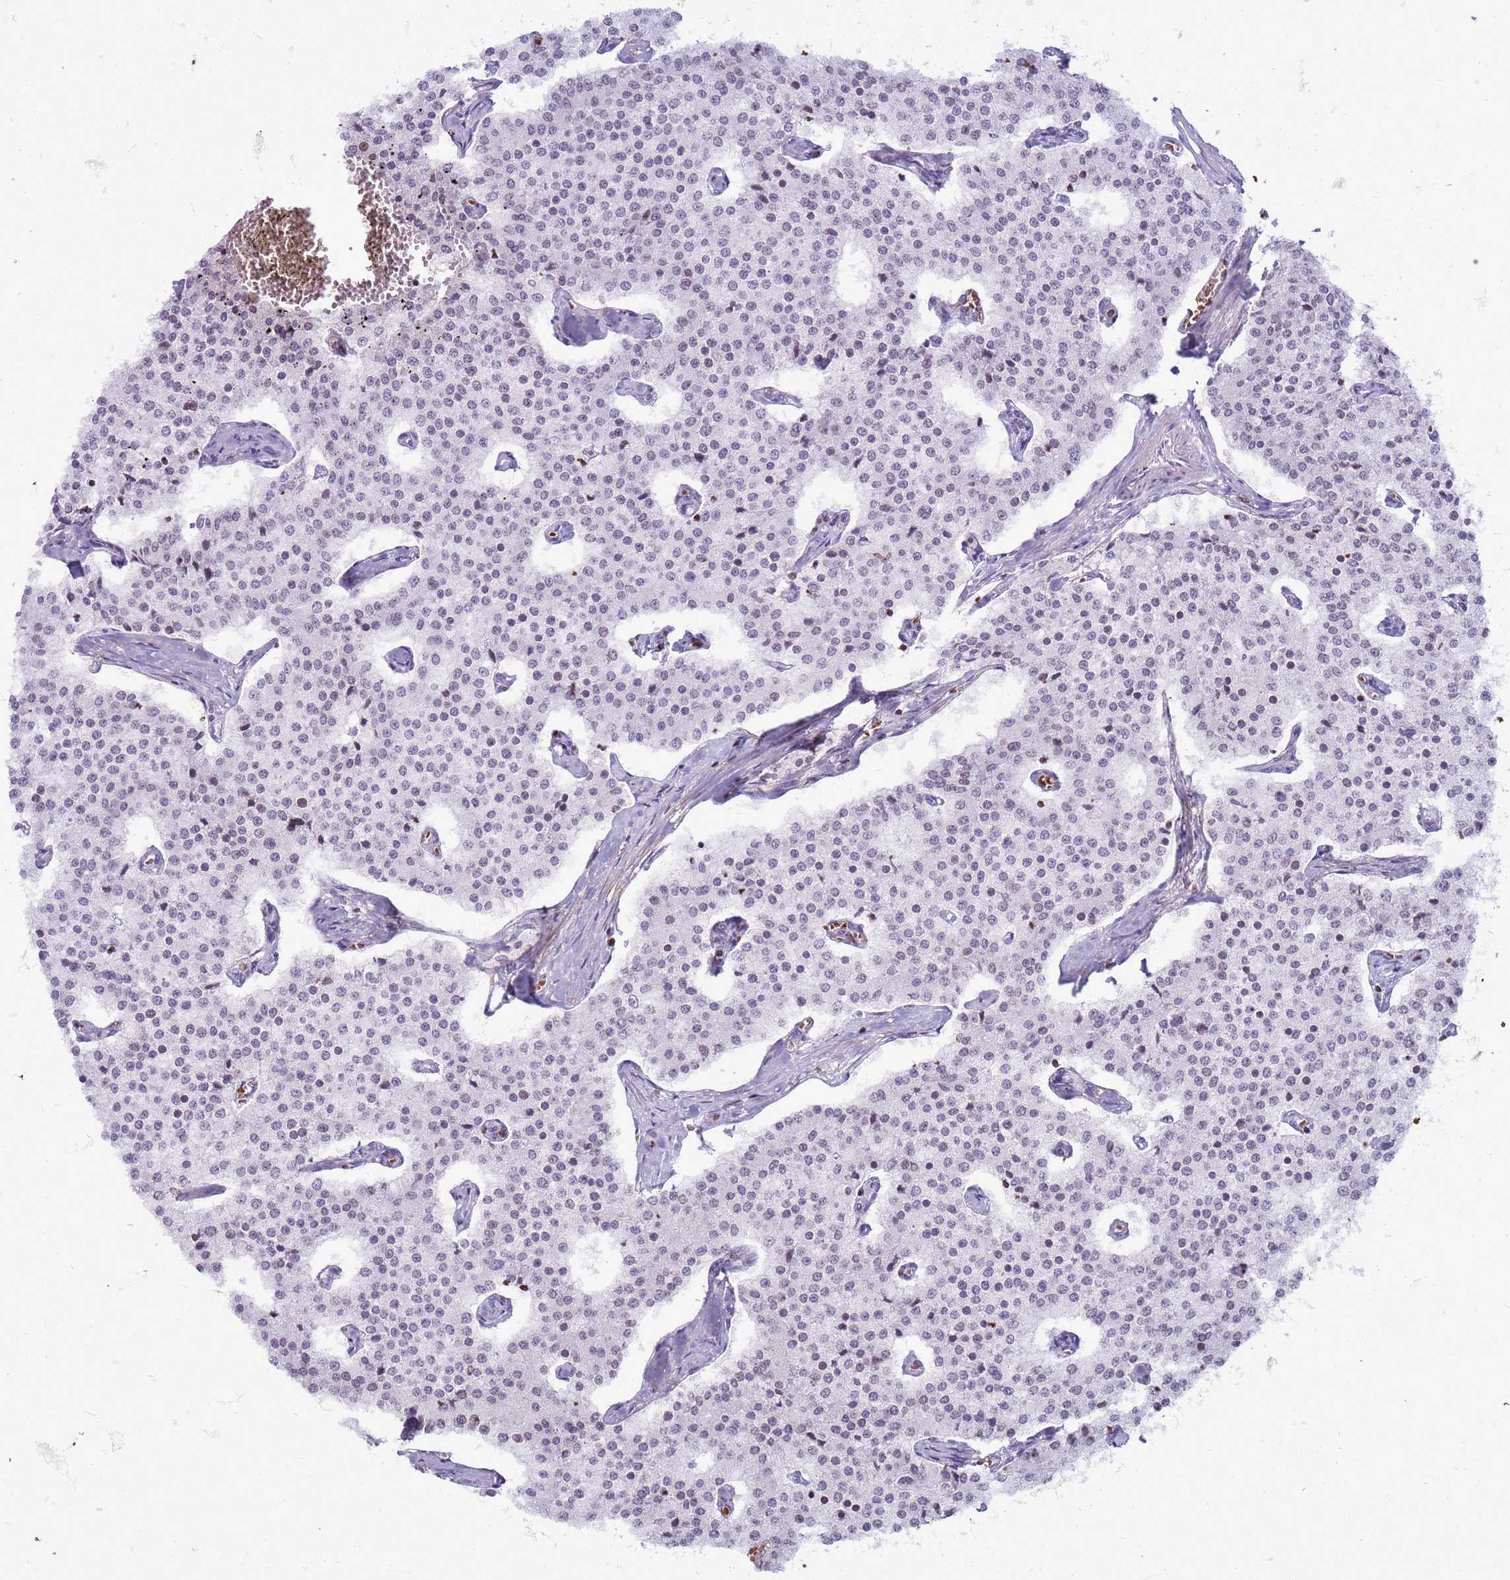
{"staining": {"intensity": "weak", "quantity": "<25%", "location": "nuclear"}, "tissue": "carcinoid", "cell_type": "Tumor cells", "image_type": "cancer", "snomed": [{"axis": "morphology", "description": "Carcinoid, malignant, NOS"}, {"axis": "topography", "description": "Colon"}], "caption": "This is an immunohistochemistry image of carcinoid. There is no positivity in tumor cells.", "gene": "METTL25B", "patient": {"sex": "female", "age": 52}}